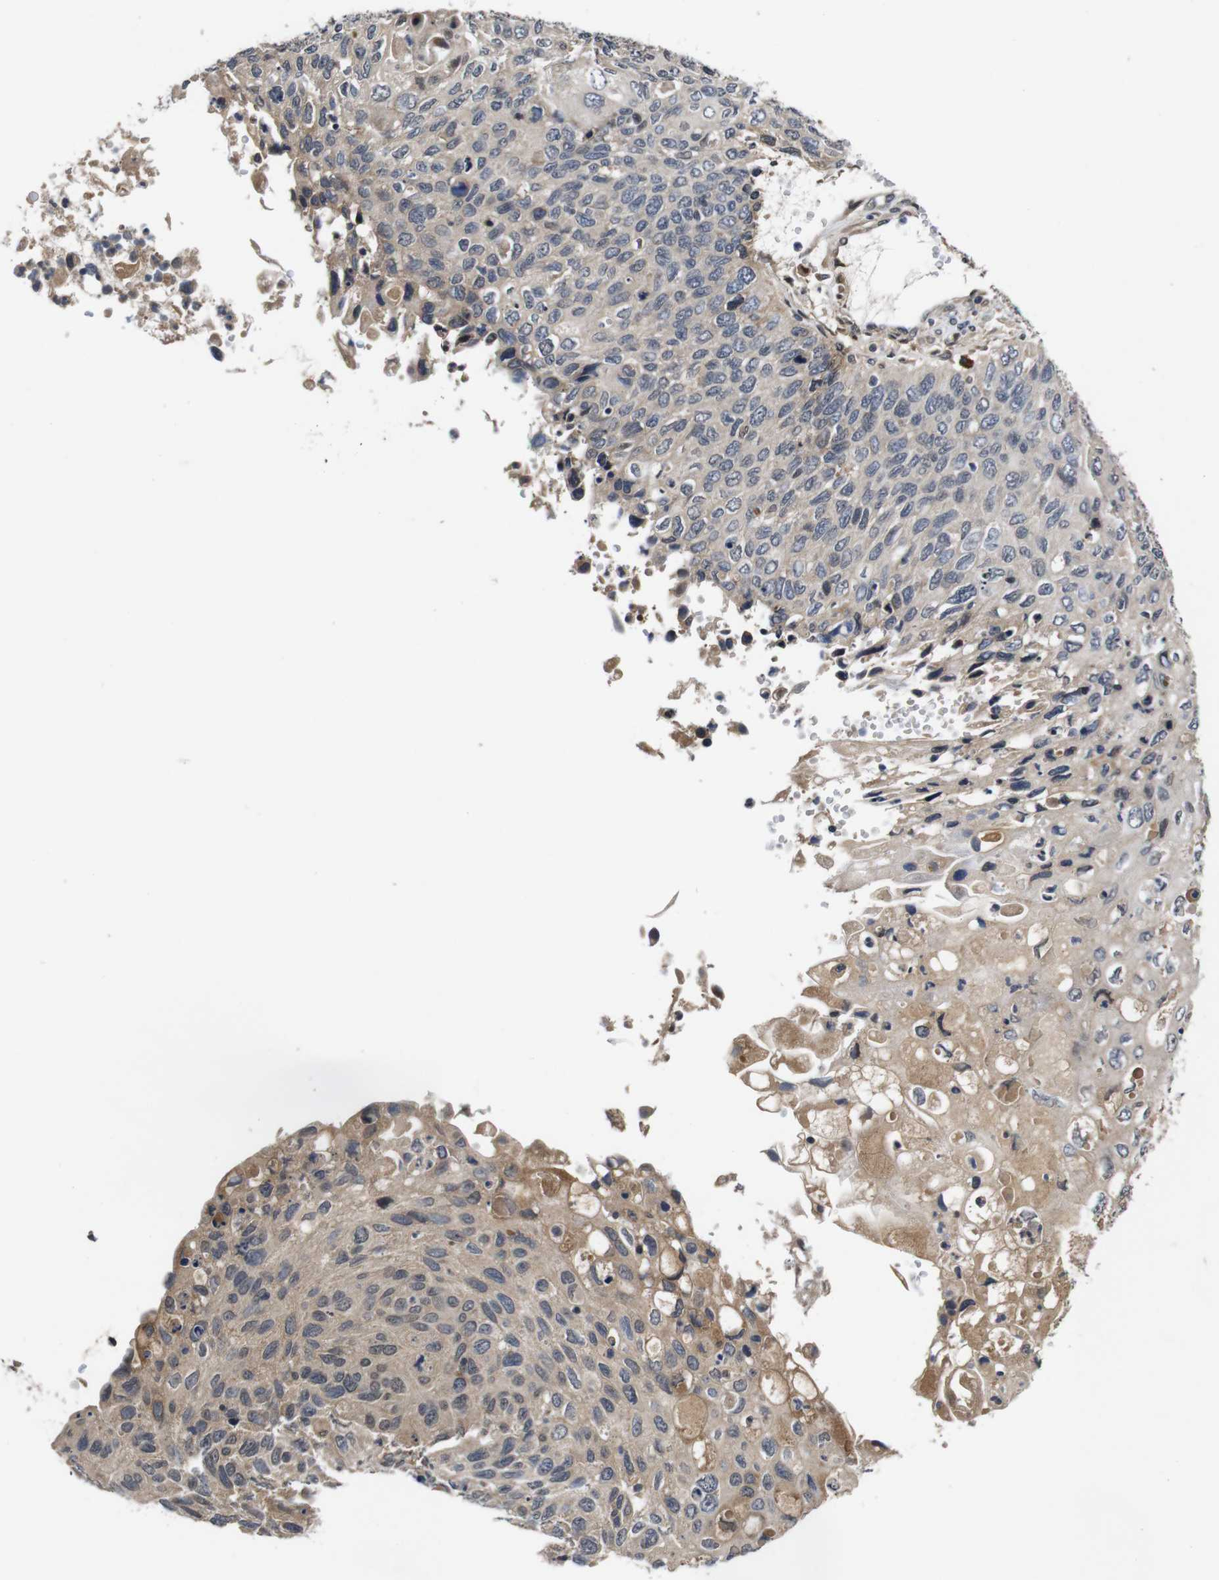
{"staining": {"intensity": "weak", "quantity": "<25%", "location": "cytoplasmic/membranous"}, "tissue": "cervical cancer", "cell_type": "Tumor cells", "image_type": "cancer", "snomed": [{"axis": "morphology", "description": "Squamous cell carcinoma, NOS"}, {"axis": "topography", "description": "Cervix"}], "caption": "There is no significant staining in tumor cells of cervical cancer (squamous cell carcinoma). Nuclei are stained in blue.", "gene": "ZBTB46", "patient": {"sex": "female", "age": 70}}